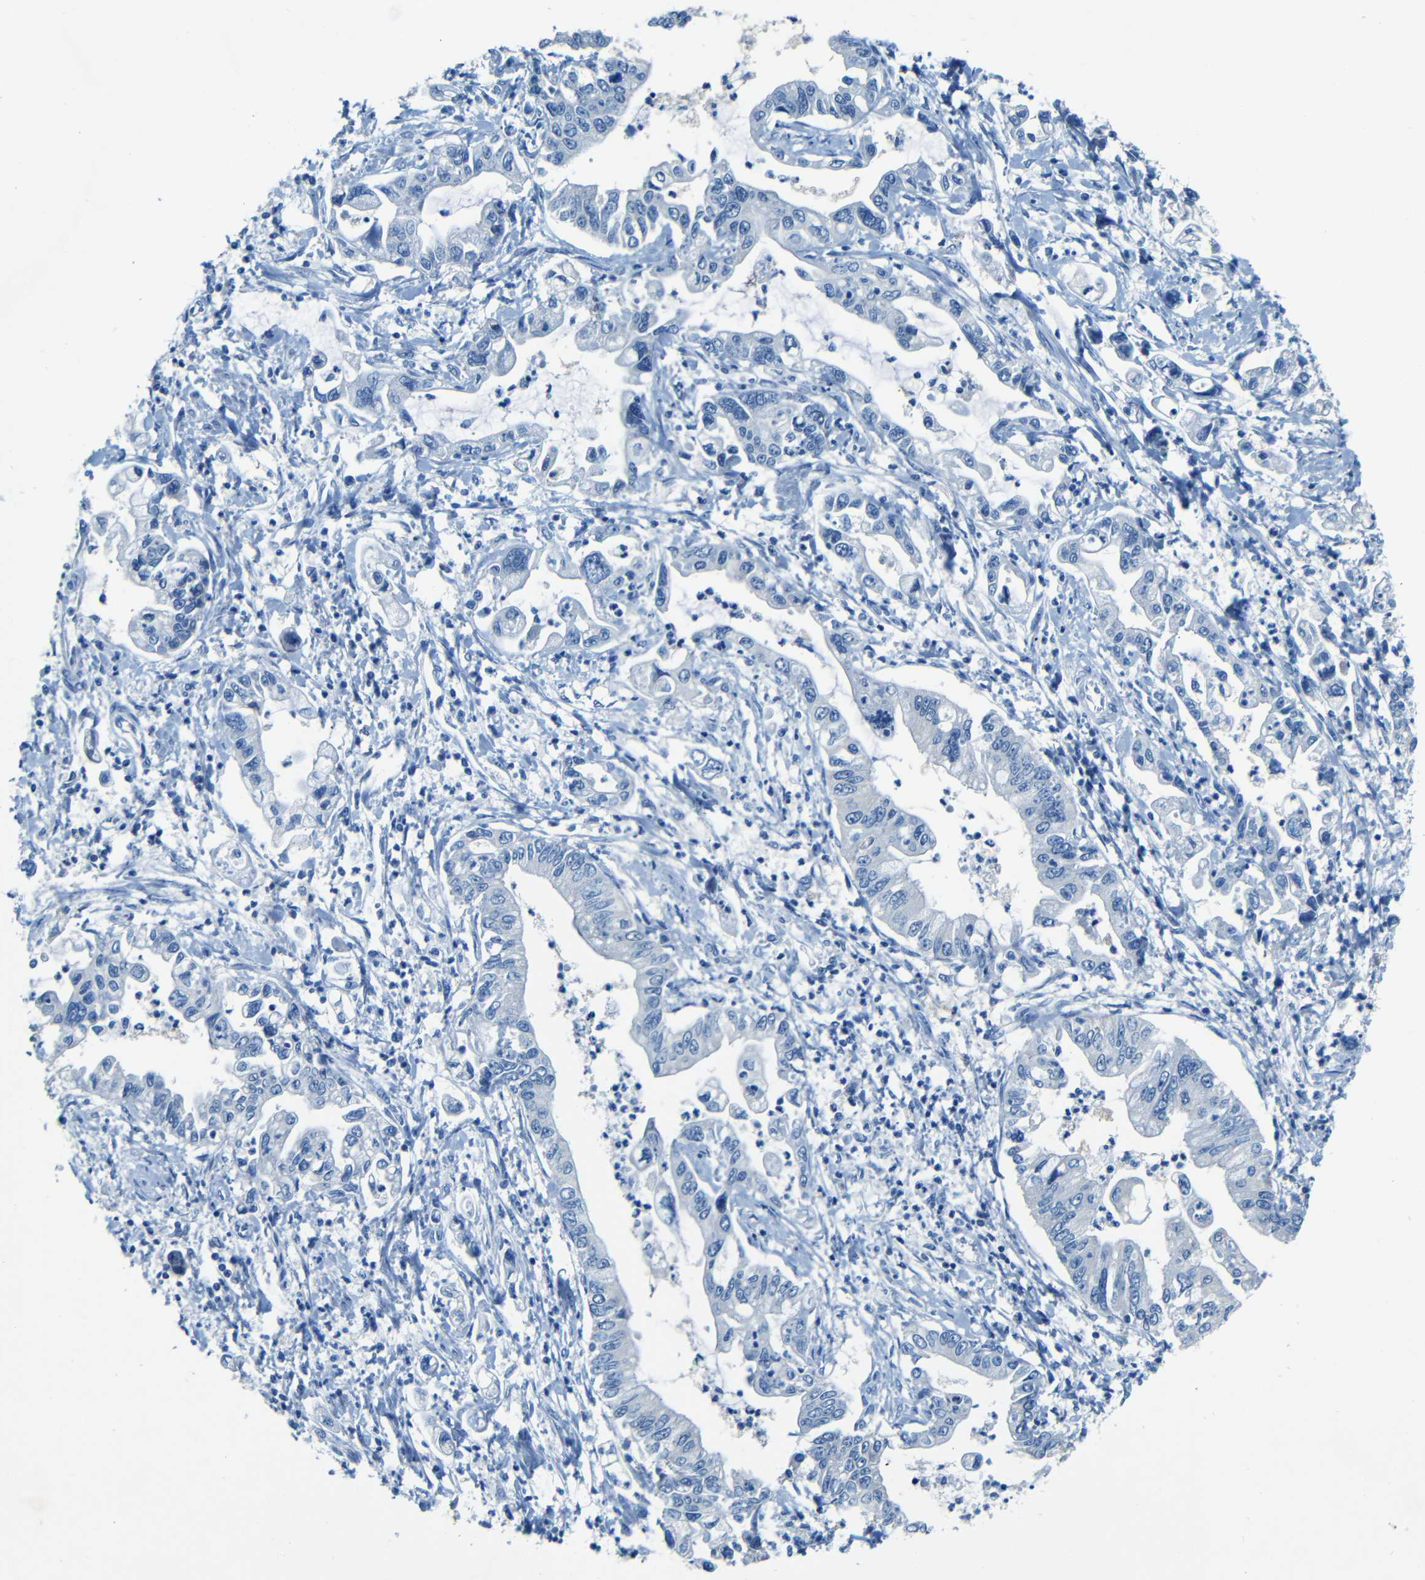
{"staining": {"intensity": "negative", "quantity": "none", "location": "none"}, "tissue": "pancreatic cancer", "cell_type": "Tumor cells", "image_type": "cancer", "snomed": [{"axis": "morphology", "description": "Adenocarcinoma, NOS"}, {"axis": "topography", "description": "Pancreas"}], "caption": "The histopathology image reveals no significant expression in tumor cells of pancreatic cancer.", "gene": "ZMAT1", "patient": {"sex": "male", "age": 56}}